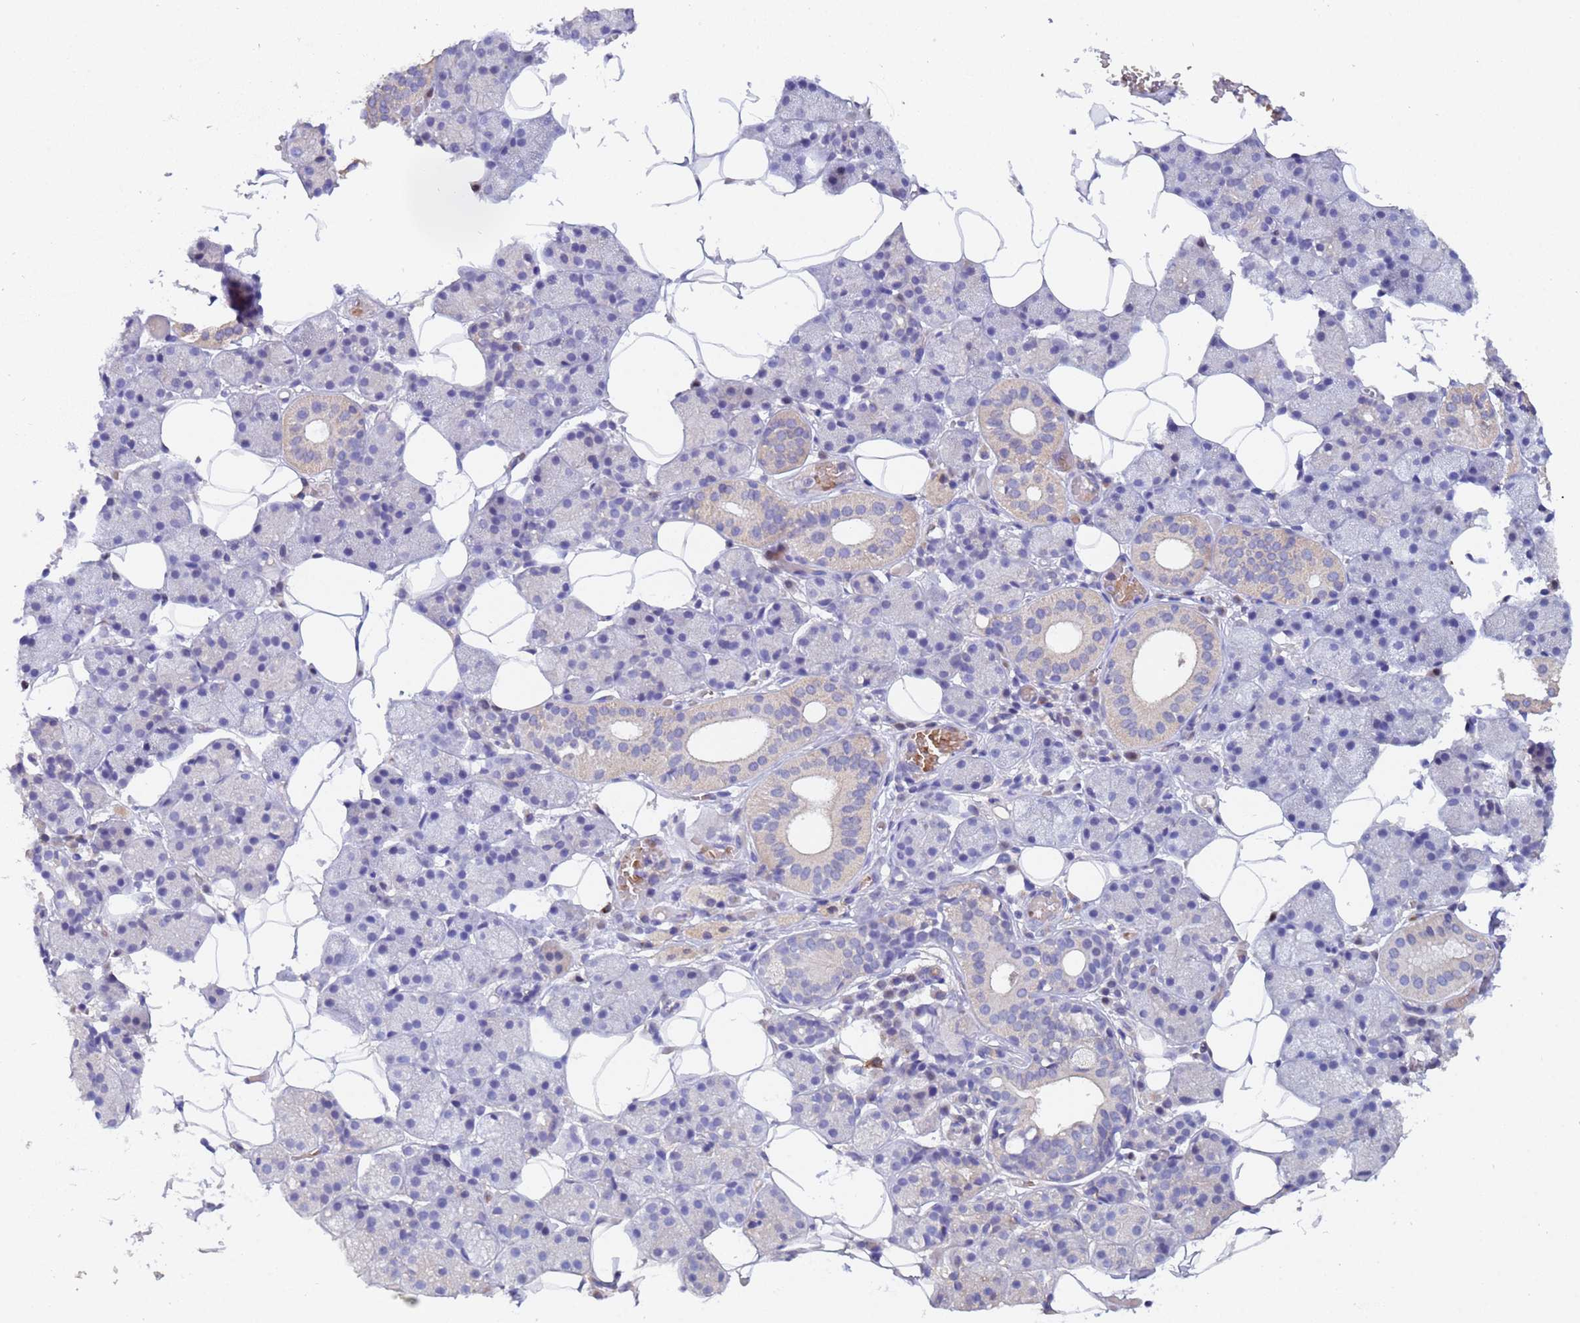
{"staining": {"intensity": "weak", "quantity": "<25%", "location": "cytoplasmic/membranous"}, "tissue": "salivary gland", "cell_type": "Glandular cells", "image_type": "normal", "snomed": [{"axis": "morphology", "description": "Normal tissue, NOS"}, {"axis": "topography", "description": "Salivary gland"}], "caption": "A histopathology image of salivary gland stained for a protein displays no brown staining in glandular cells. (Stains: DAB (3,3'-diaminobenzidine) immunohistochemistry (IHC) with hematoxylin counter stain, Microscopy: brightfield microscopy at high magnification).", "gene": "IHO1", "patient": {"sex": "female", "age": 33}}